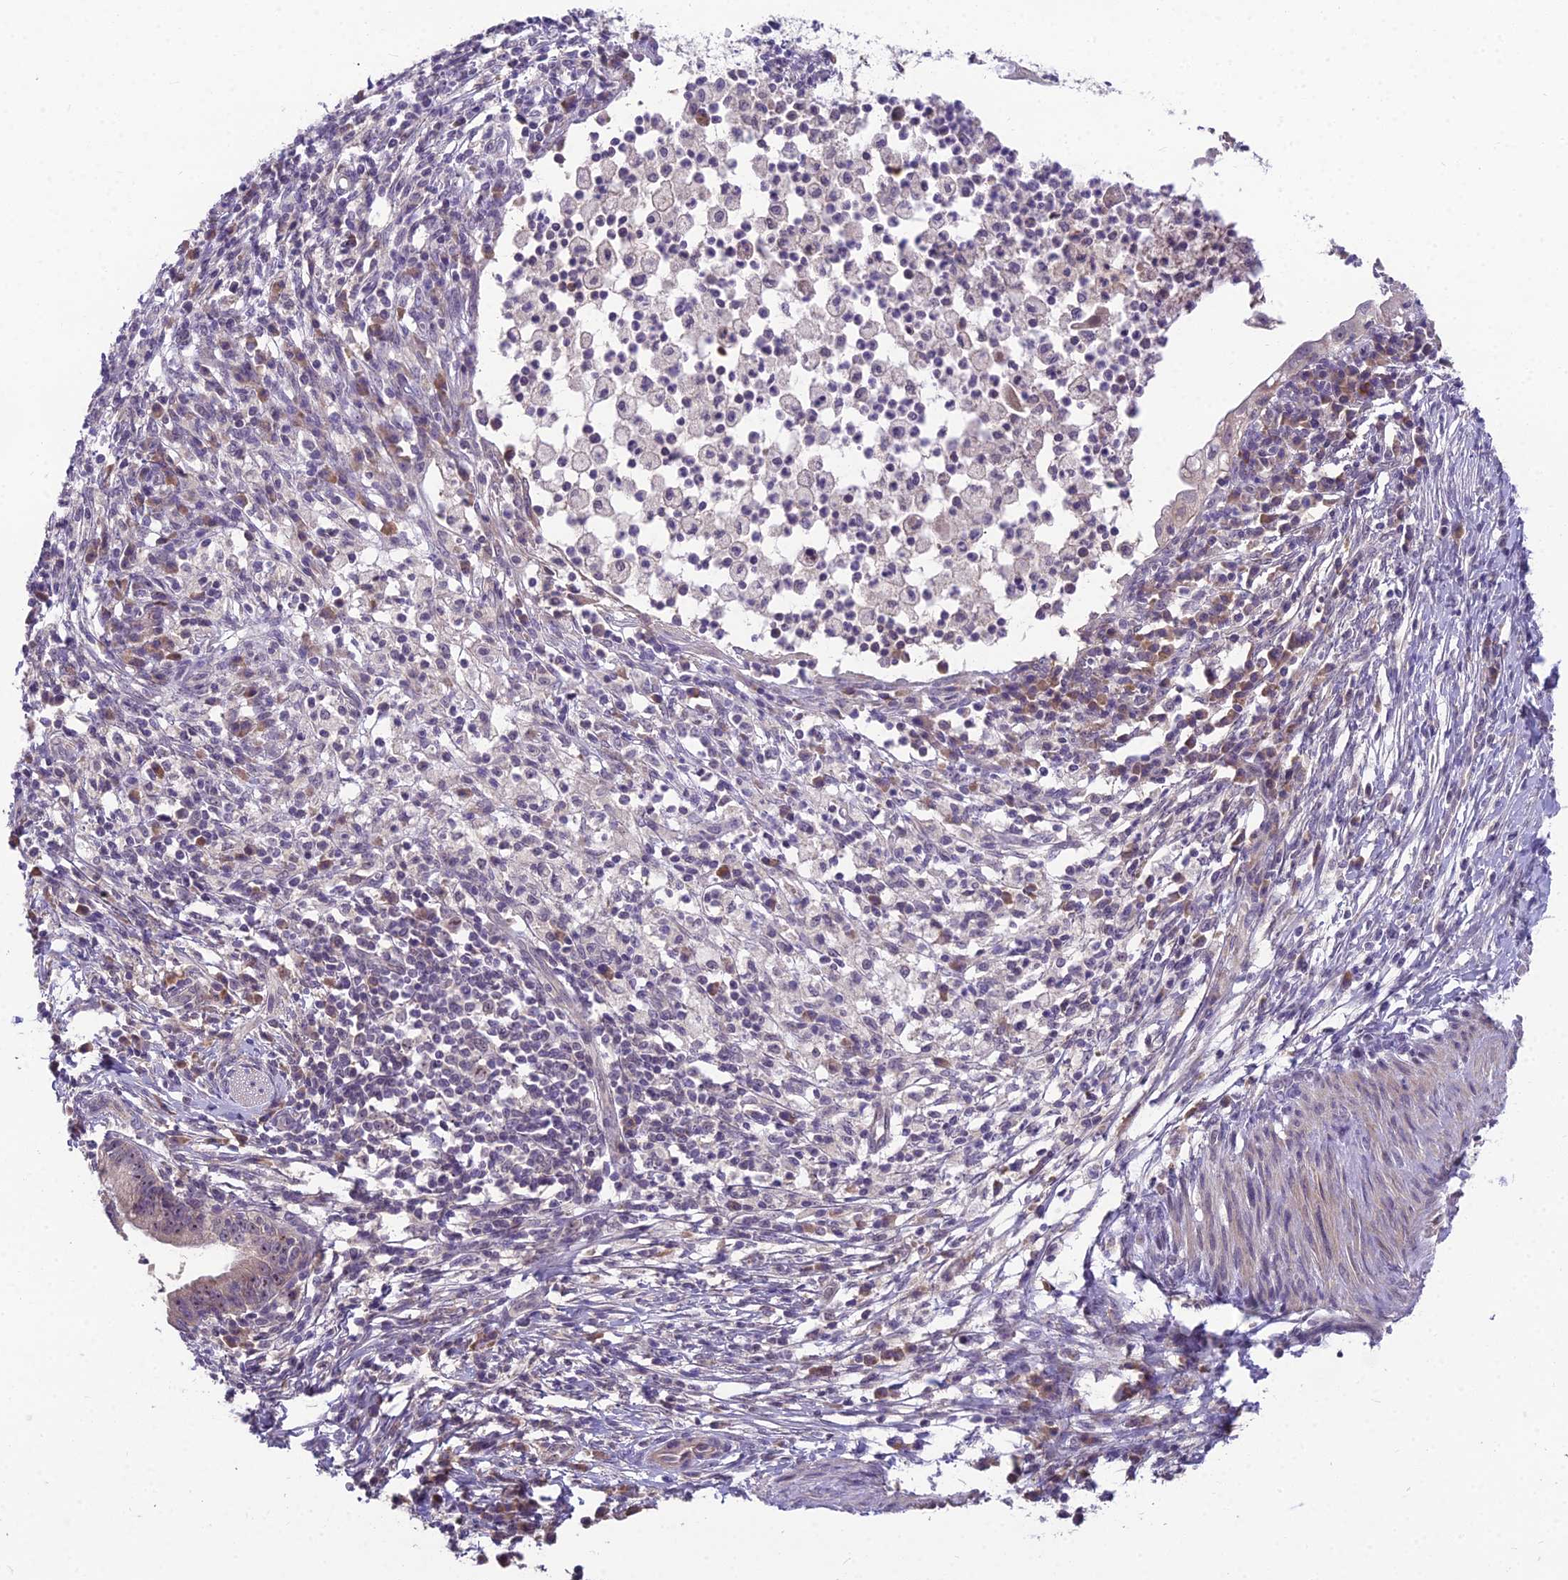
{"staining": {"intensity": "negative", "quantity": "none", "location": "none"}, "tissue": "cervical cancer", "cell_type": "Tumor cells", "image_type": "cancer", "snomed": [{"axis": "morphology", "description": "Adenocarcinoma, NOS"}, {"axis": "topography", "description": "Cervix"}], "caption": "Tumor cells show no significant protein staining in cervical cancer.", "gene": "ZNF333", "patient": {"sex": "female", "age": 36}}